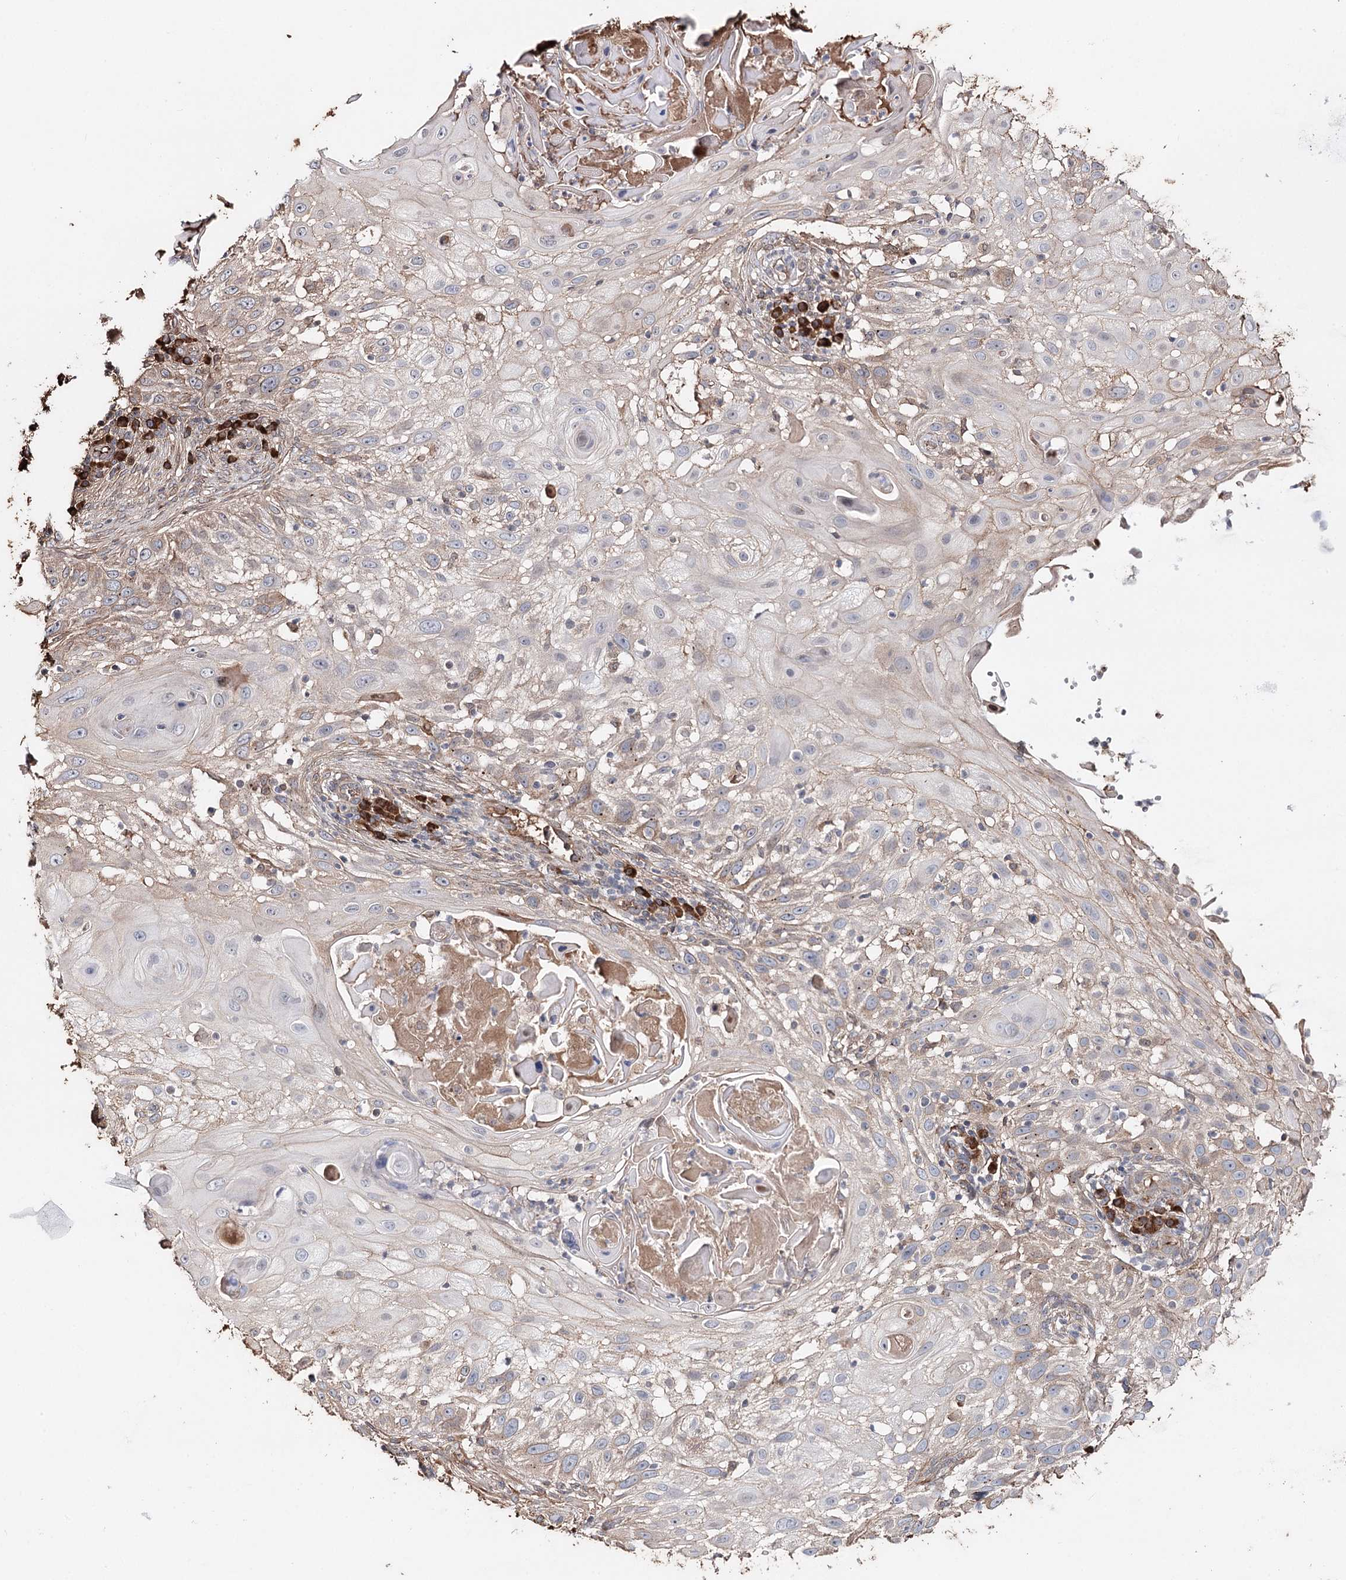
{"staining": {"intensity": "weak", "quantity": "25%-75%", "location": "cytoplasmic/membranous"}, "tissue": "skin cancer", "cell_type": "Tumor cells", "image_type": "cancer", "snomed": [{"axis": "morphology", "description": "Squamous cell carcinoma, NOS"}, {"axis": "topography", "description": "Skin"}], "caption": "A brown stain labels weak cytoplasmic/membranous positivity of a protein in skin cancer (squamous cell carcinoma) tumor cells.", "gene": "SYVN1", "patient": {"sex": "female", "age": 44}}